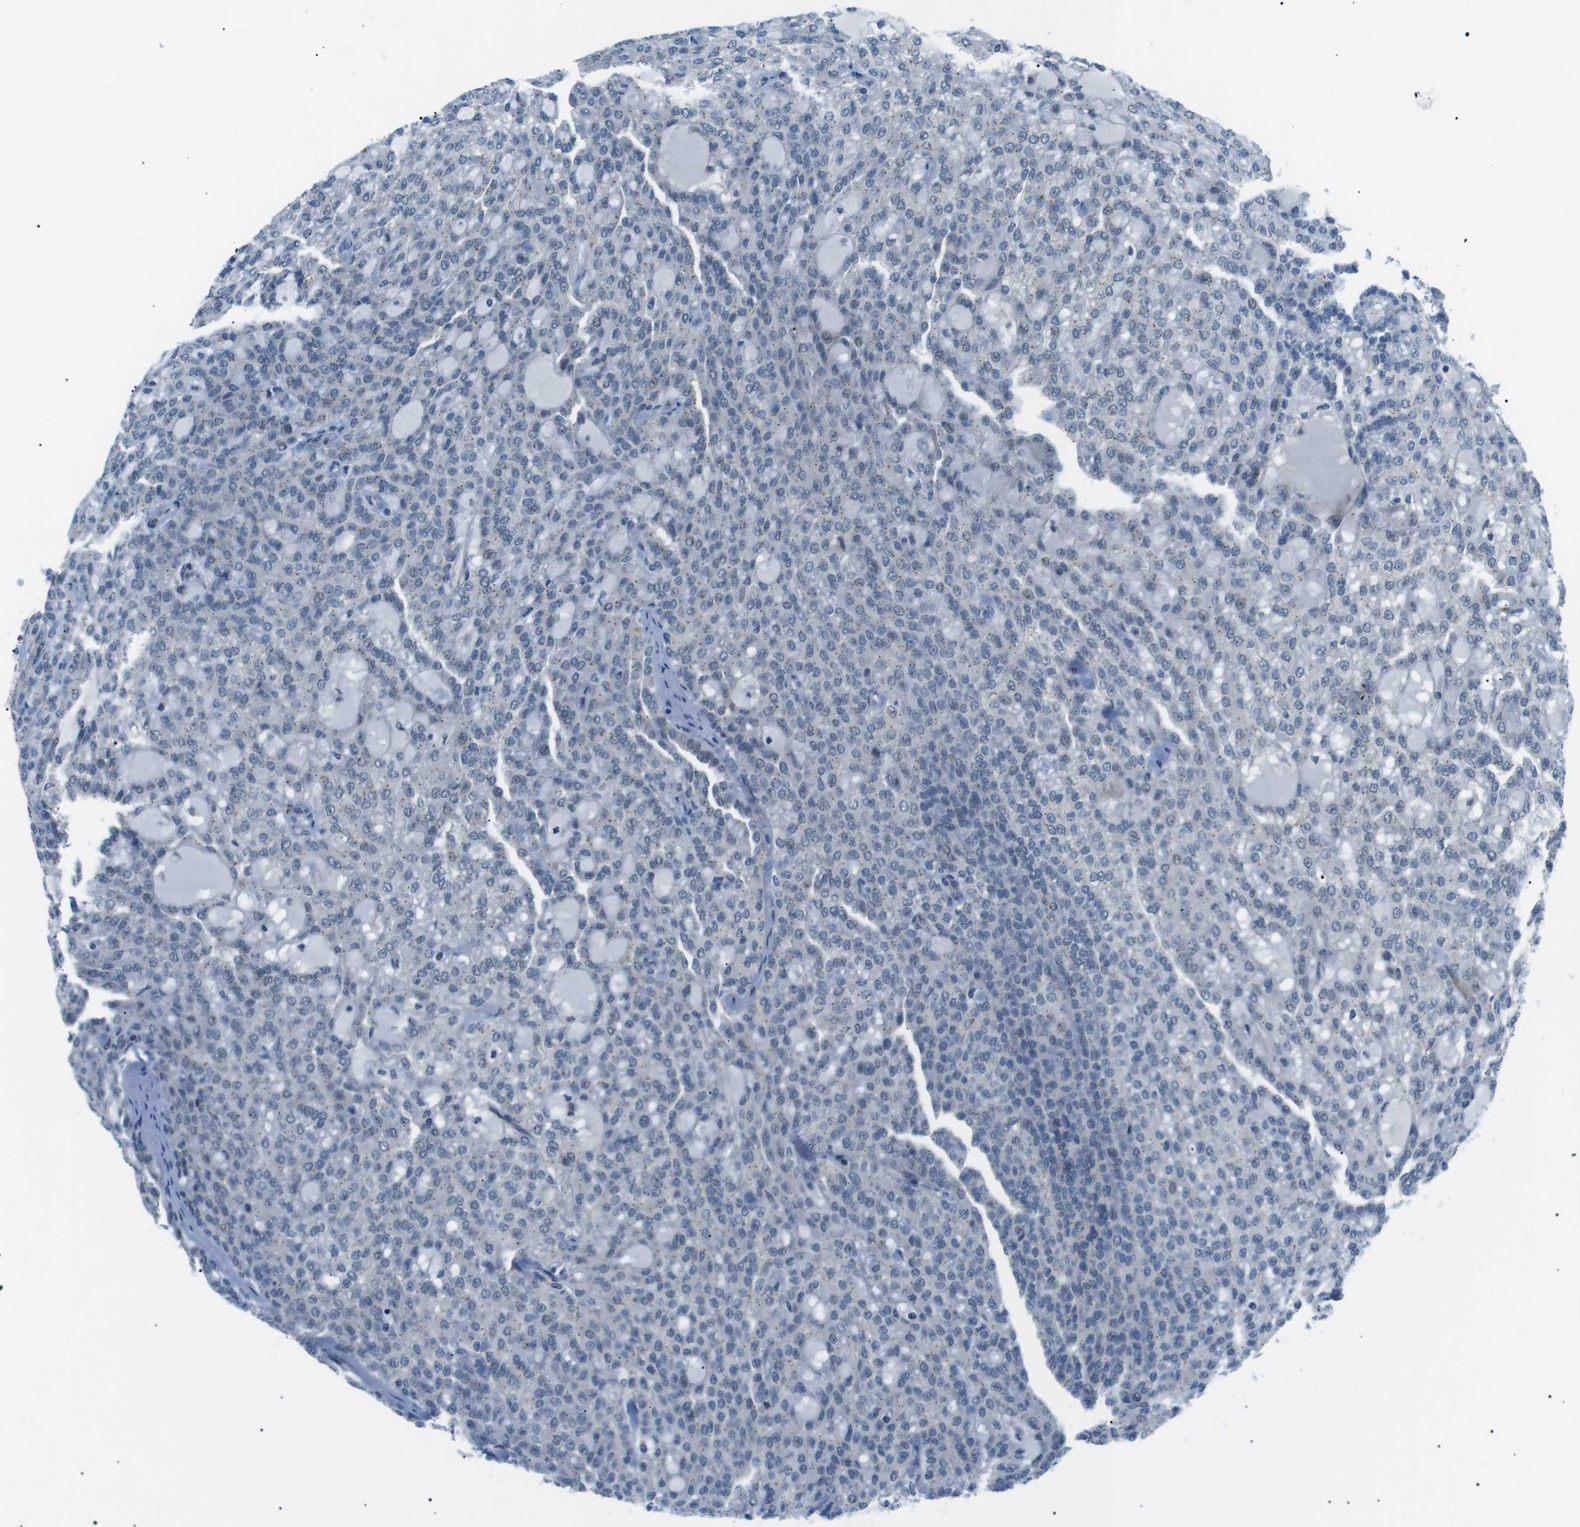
{"staining": {"intensity": "negative", "quantity": "none", "location": "none"}, "tissue": "renal cancer", "cell_type": "Tumor cells", "image_type": "cancer", "snomed": [{"axis": "morphology", "description": "Adenocarcinoma, NOS"}, {"axis": "topography", "description": "Kidney"}], "caption": "An image of renal cancer (adenocarcinoma) stained for a protein reveals no brown staining in tumor cells. (Immunohistochemistry (ihc), brightfield microscopy, high magnification).", "gene": "ARID5B", "patient": {"sex": "male", "age": 63}}